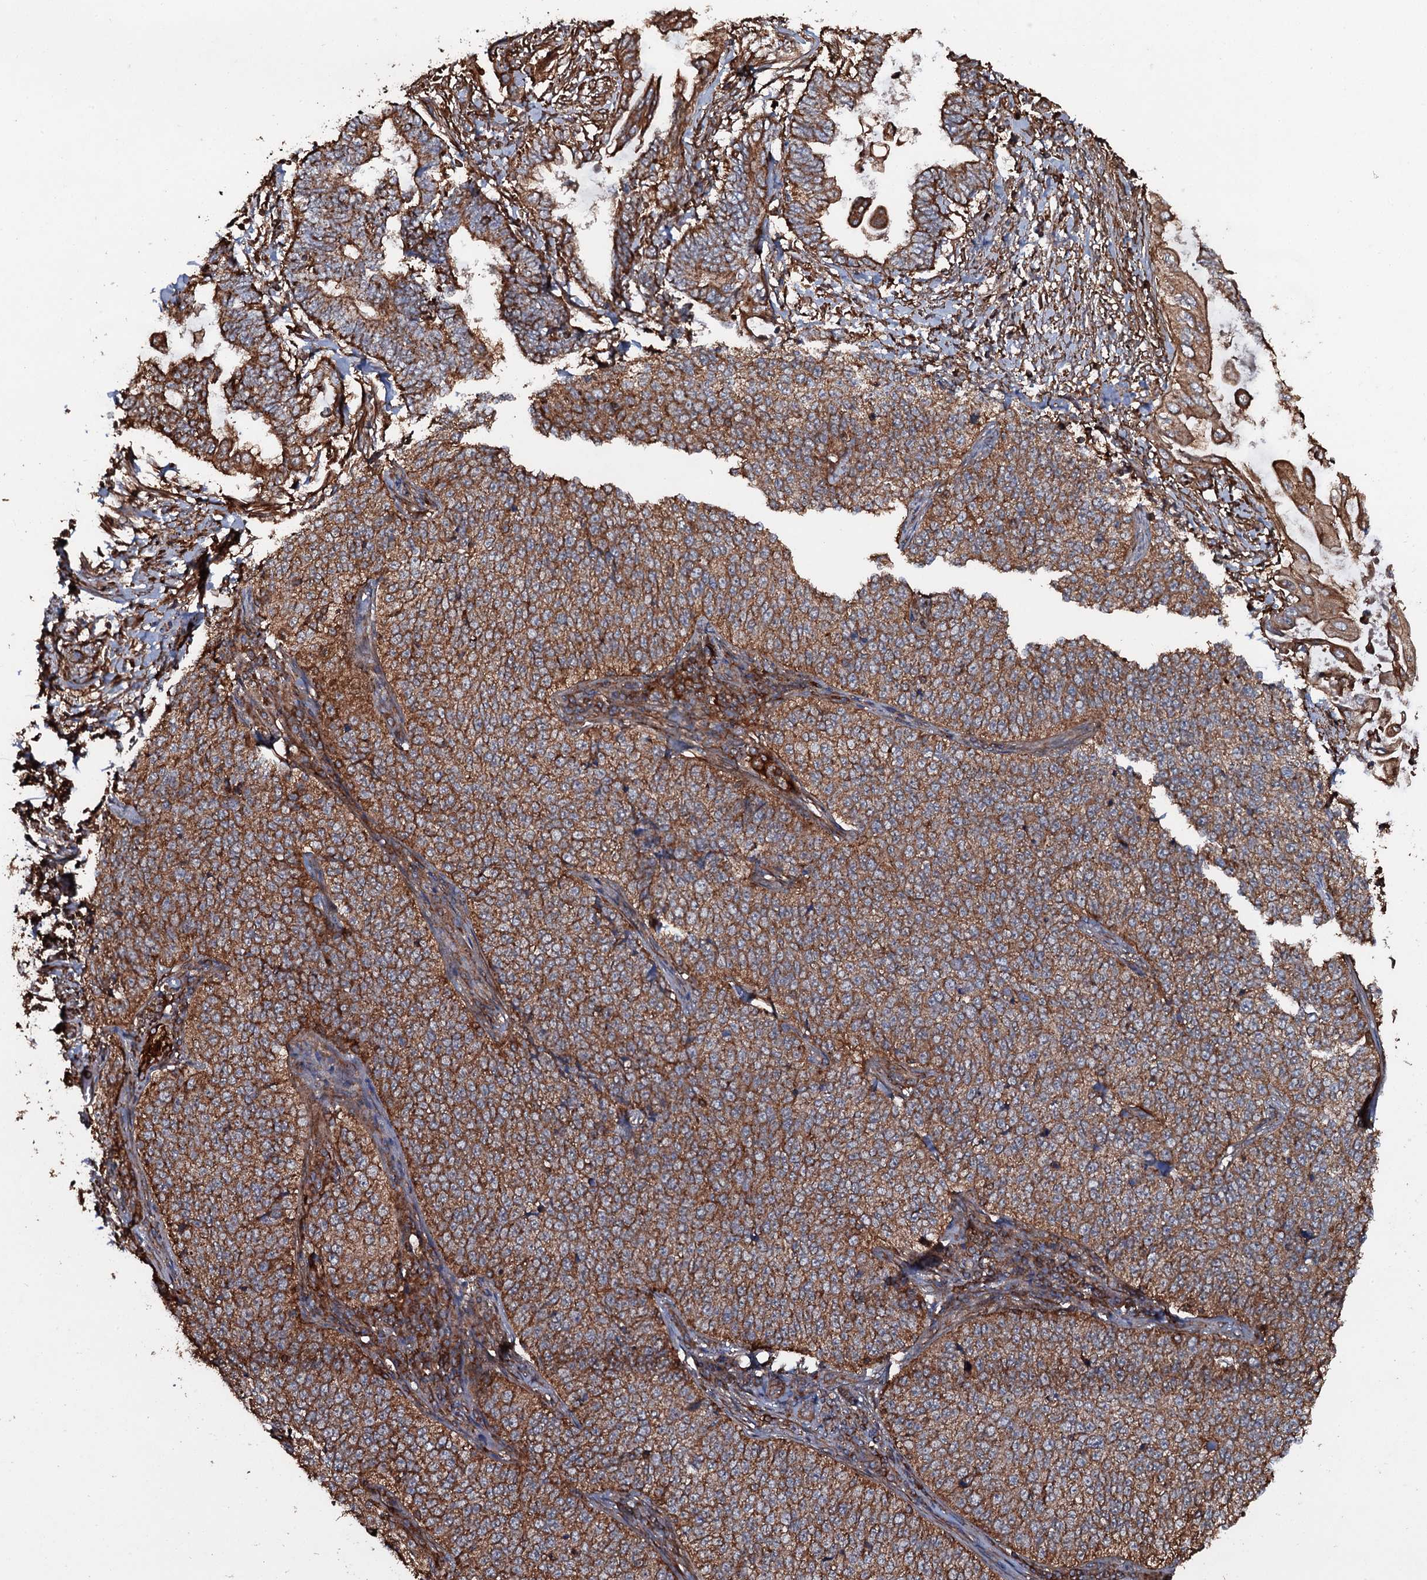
{"staining": {"intensity": "moderate", "quantity": ">75%", "location": "cytoplasmic/membranous"}, "tissue": "cervical cancer", "cell_type": "Tumor cells", "image_type": "cancer", "snomed": [{"axis": "morphology", "description": "Squamous cell carcinoma, NOS"}, {"axis": "topography", "description": "Cervix"}], "caption": "Cervical cancer (squamous cell carcinoma) was stained to show a protein in brown. There is medium levels of moderate cytoplasmic/membranous positivity in about >75% of tumor cells.", "gene": "VWA8", "patient": {"sex": "female", "age": 35}}